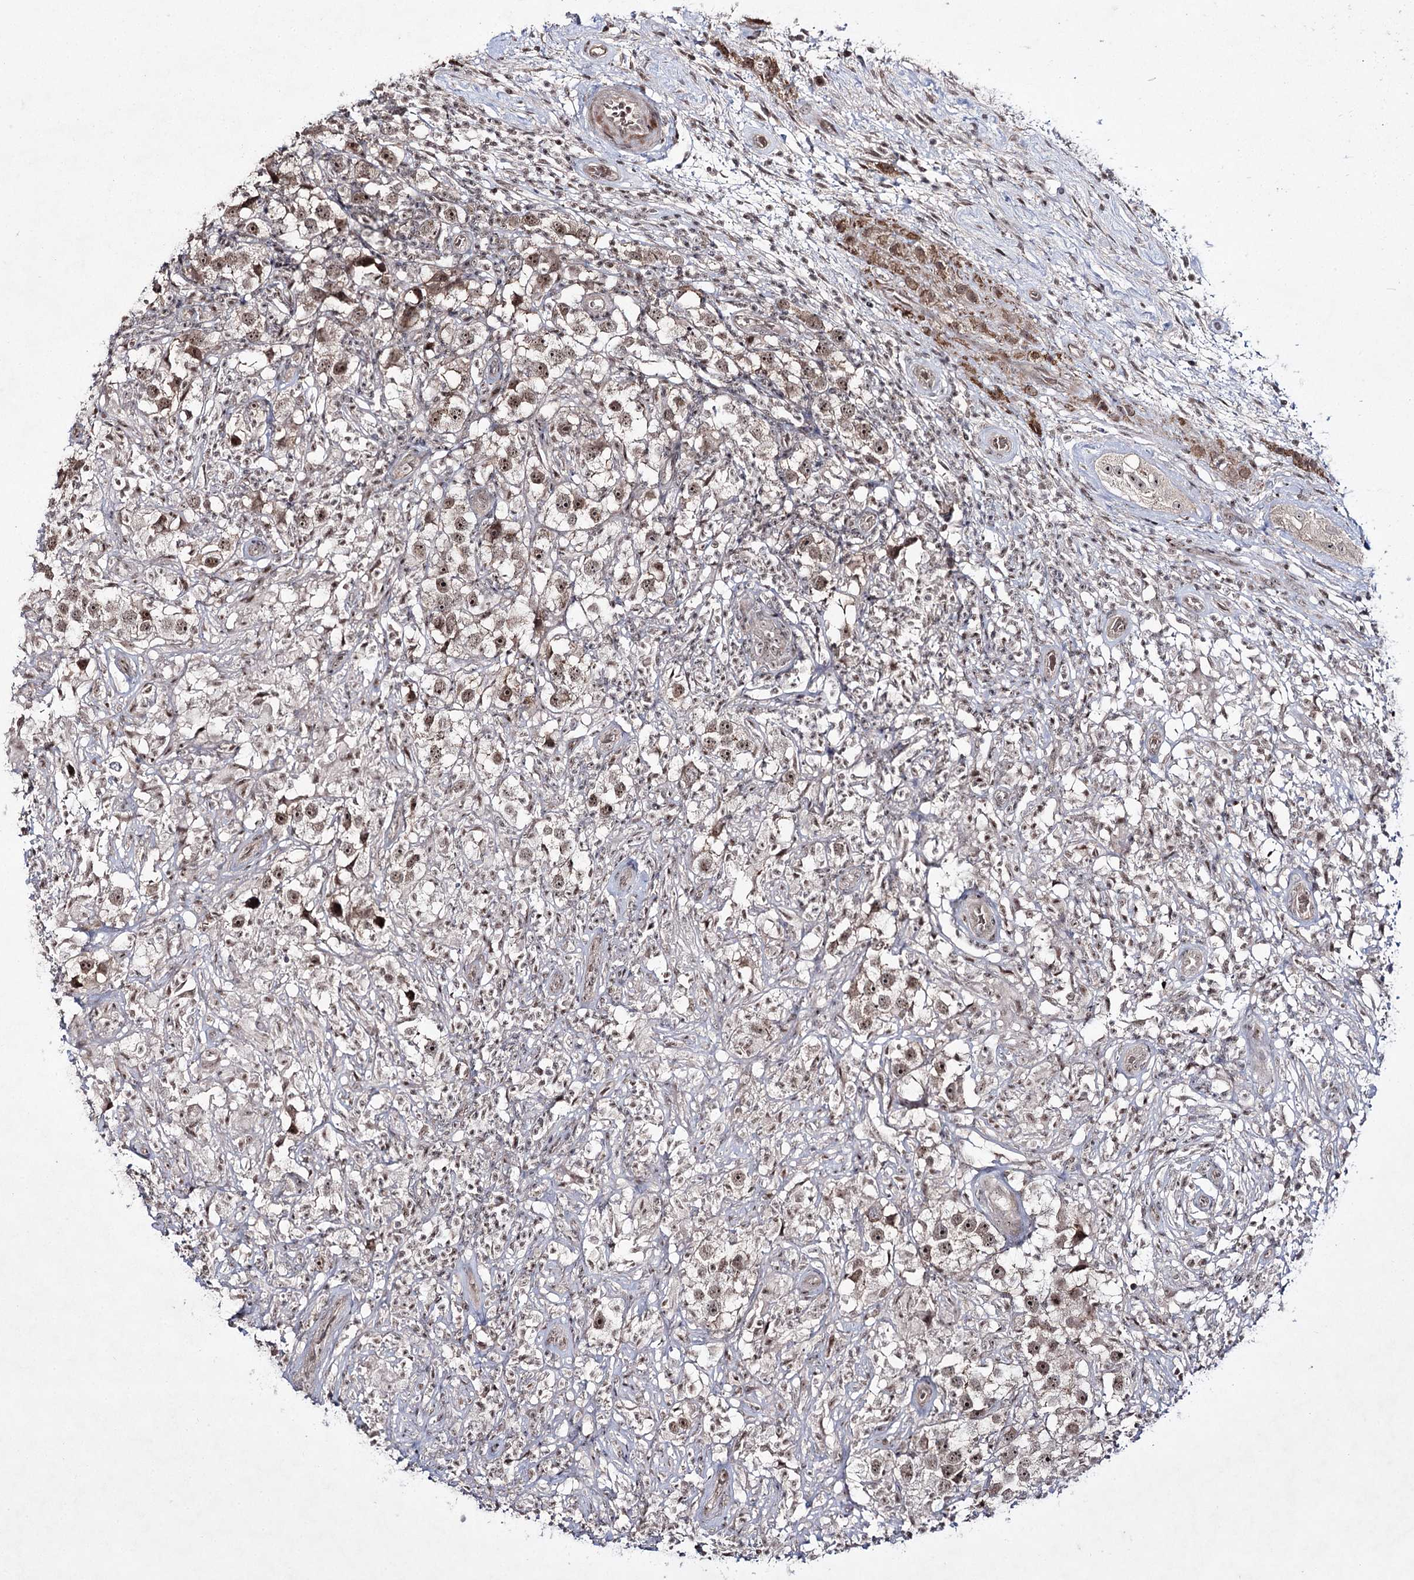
{"staining": {"intensity": "moderate", "quantity": ">75%", "location": "nuclear"}, "tissue": "testis cancer", "cell_type": "Tumor cells", "image_type": "cancer", "snomed": [{"axis": "morphology", "description": "Seminoma, NOS"}, {"axis": "topography", "description": "Testis"}], "caption": "This is an image of IHC staining of testis seminoma, which shows moderate expression in the nuclear of tumor cells.", "gene": "HOXC11", "patient": {"sex": "male", "age": 49}}